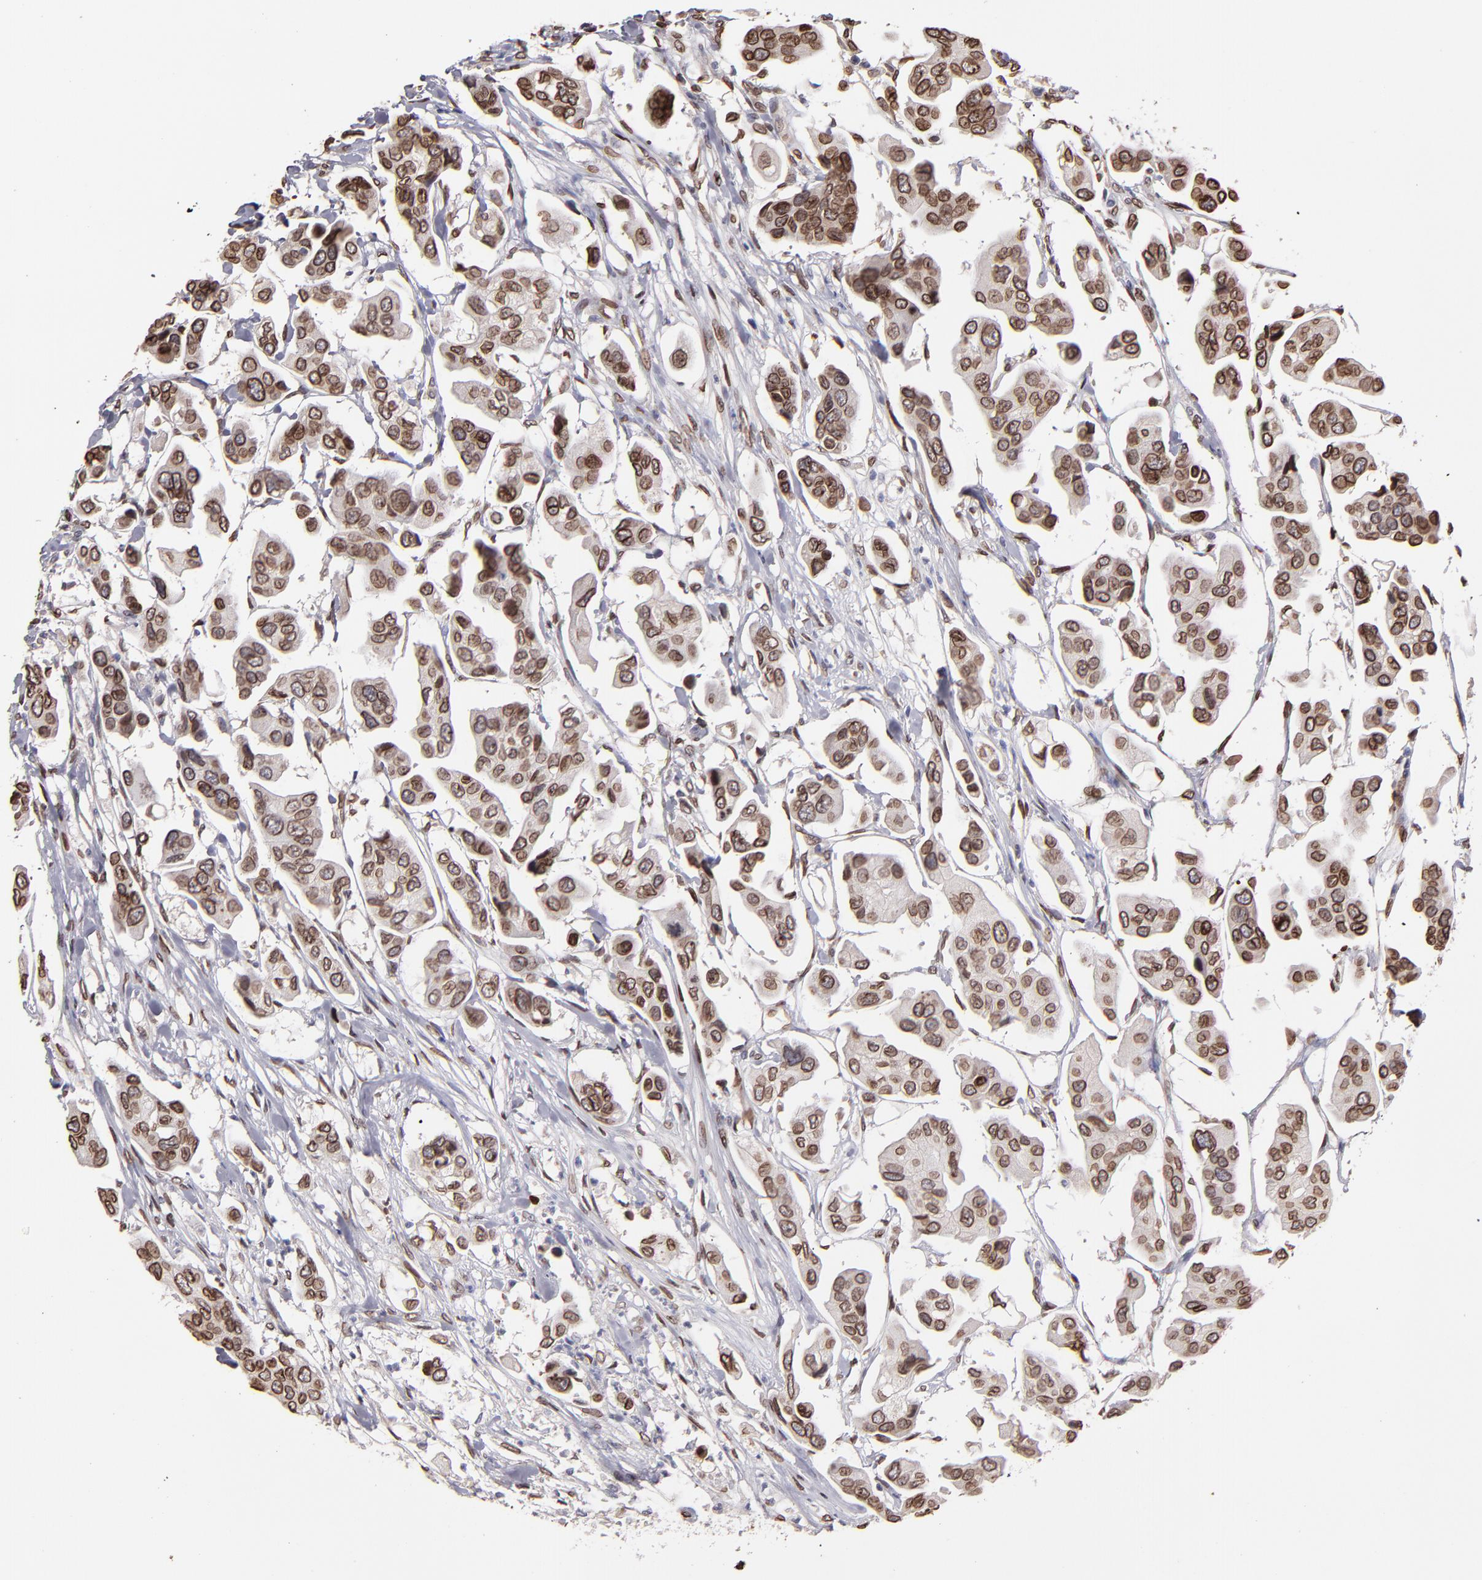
{"staining": {"intensity": "moderate", "quantity": ">75%", "location": "cytoplasmic/membranous,nuclear"}, "tissue": "urothelial cancer", "cell_type": "Tumor cells", "image_type": "cancer", "snomed": [{"axis": "morphology", "description": "Adenocarcinoma, NOS"}, {"axis": "topography", "description": "Urinary bladder"}], "caption": "Immunohistochemistry micrograph of neoplastic tissue: urothelial cancer stained using immunohistochemistry (IHC) reveals medium levels of moderate protein expression localized specifically in the cytoplasmic/membranous and nuclear of tumor cells, appearing as a cytoplasmic/membranous and nuclear brown color.", "gene": "PUM3", "patient": {"sex": "male", "age": 61}}